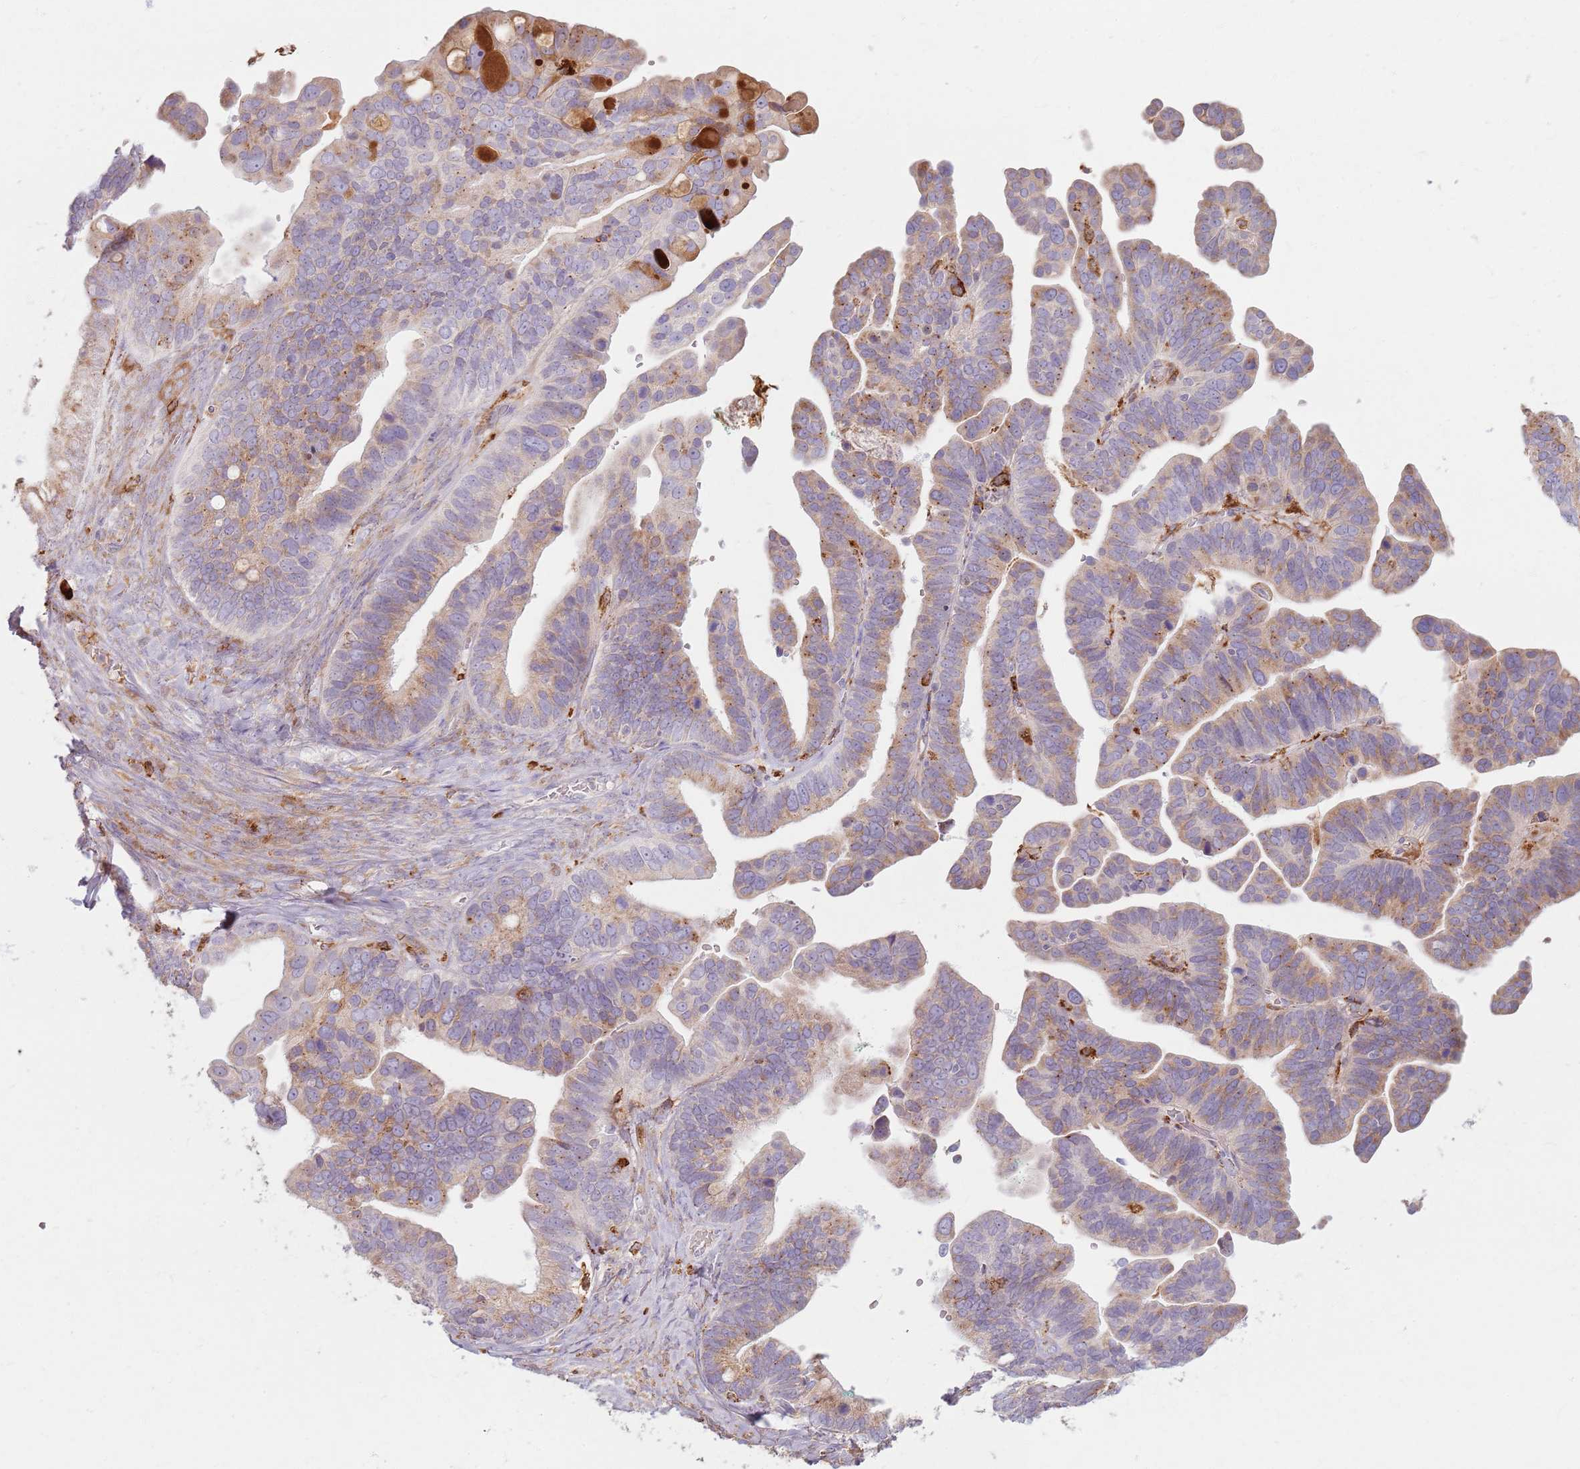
{"staining": {"intensity": "weak", "quantity": "<25%", "location": "cytoplasmic/membranous"}, "tissue": "ovarian cancer", "cell_type": "Tumor cells", "image_type": "cancer", "snomed": [{"axis": "morphology", "description": "Cystadenocarcinoma, serous, NOS"}, {"axis": "topography", "description": "Ovary"}], "caption": "Immunohistochemical staining of human ovarian cancer (serous cystadenocarcinoma) exhibits no significant expression in tumor cells.", "gene": "COLGALT1", "patient": {"sex": "female", "age": 56}}